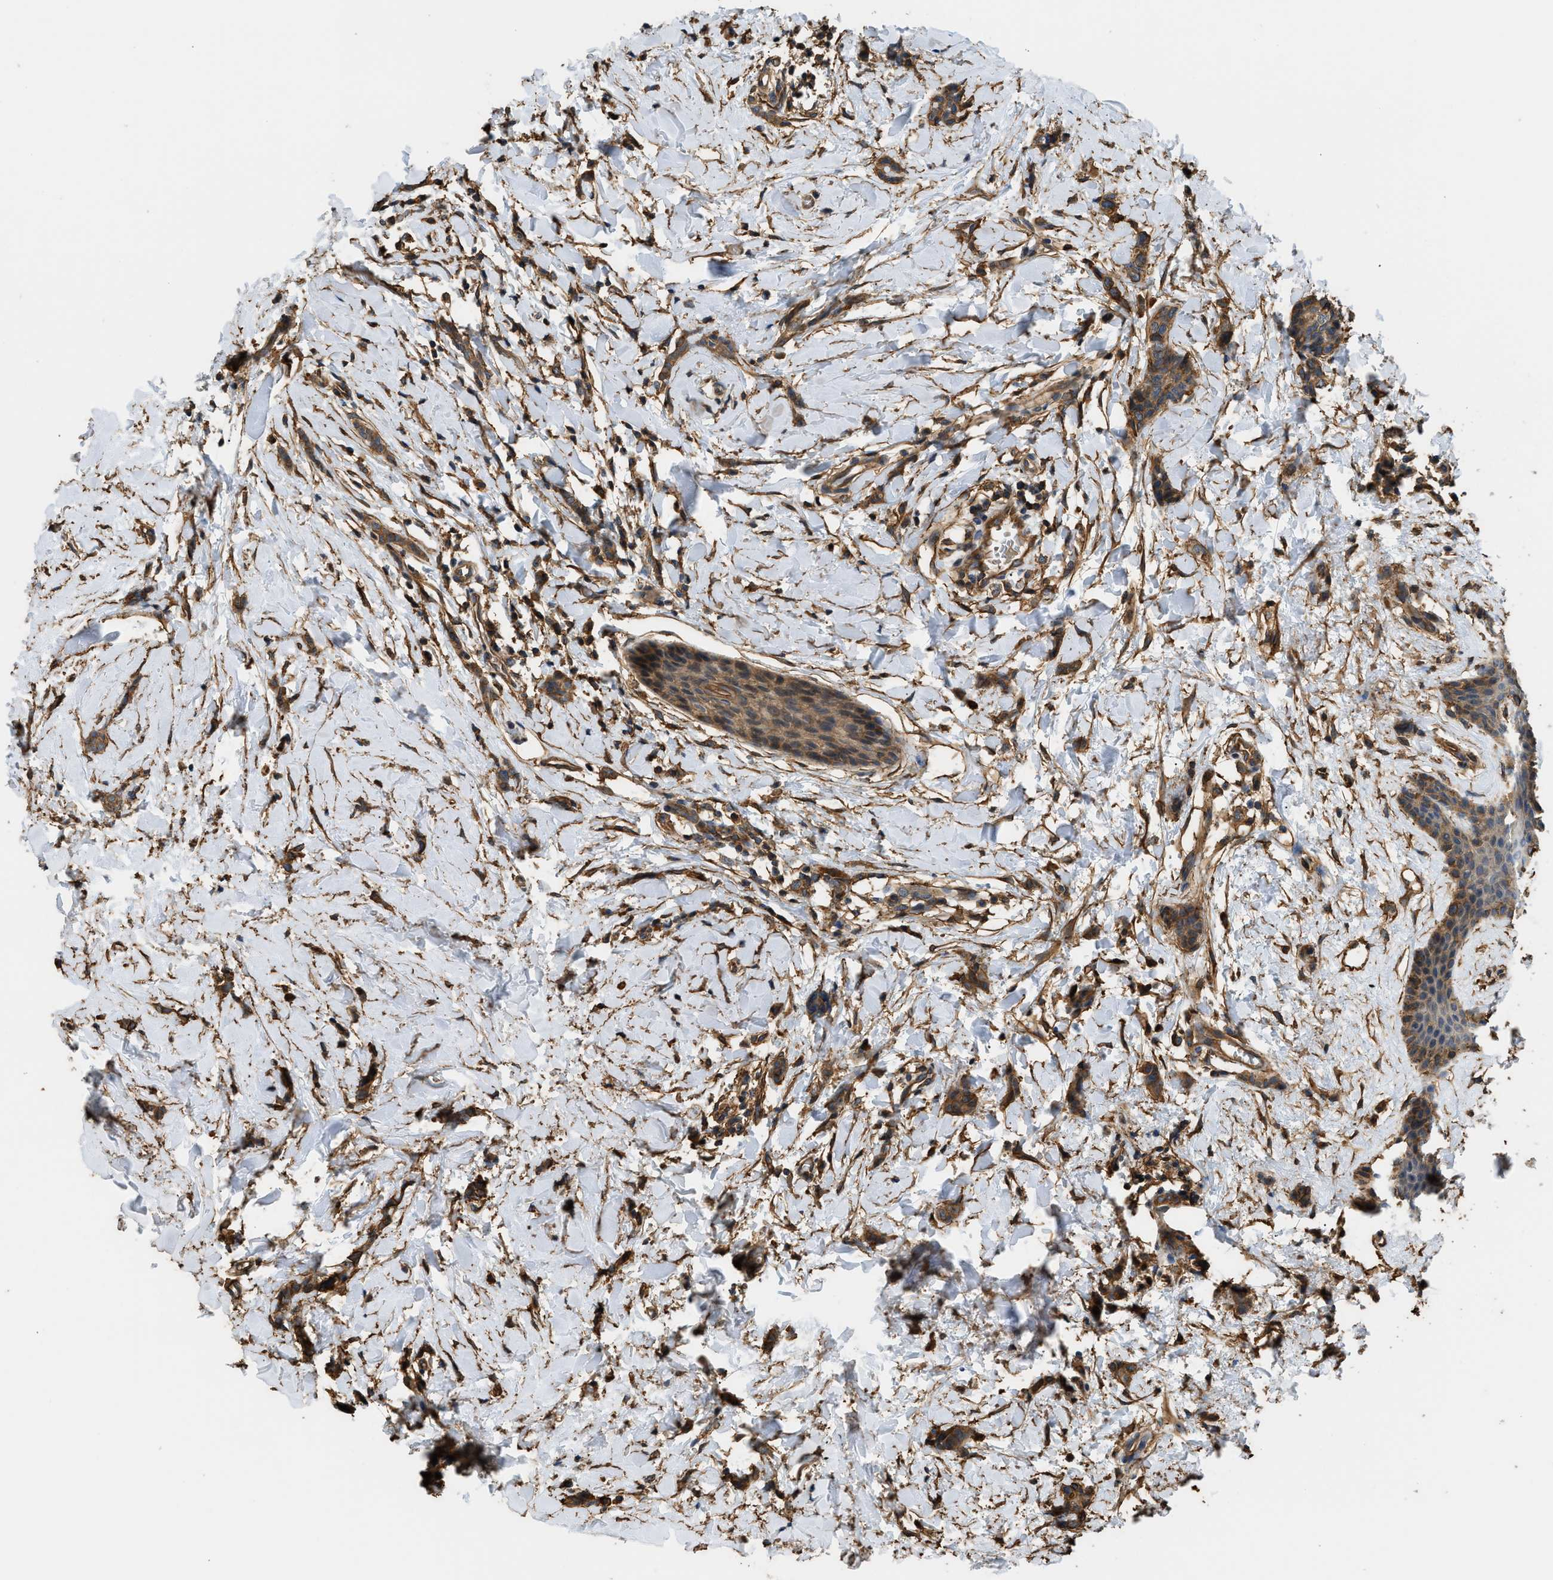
{"staining": {"intensity": "strong", "quantity": ">75%", "location": "cytoplasmic/membranous"}, "tissue": "breast cancer", "cell_type": "Tumor cells", "image_type": "cancer", "snomed": [{"axis": "morphology", "description": "Lobular carcinoma"}, {"axis": "topography", "description": "Skin"}, {"axis": "topography", "description": "Breast"}], "caption": "Strong cytoplasmic/membranous expression is seen in approximately >75% of tumor cells in breast lobular carcinoma.", "gene": "DDHD2", "patient": {"sex": "female", "age": 46}}